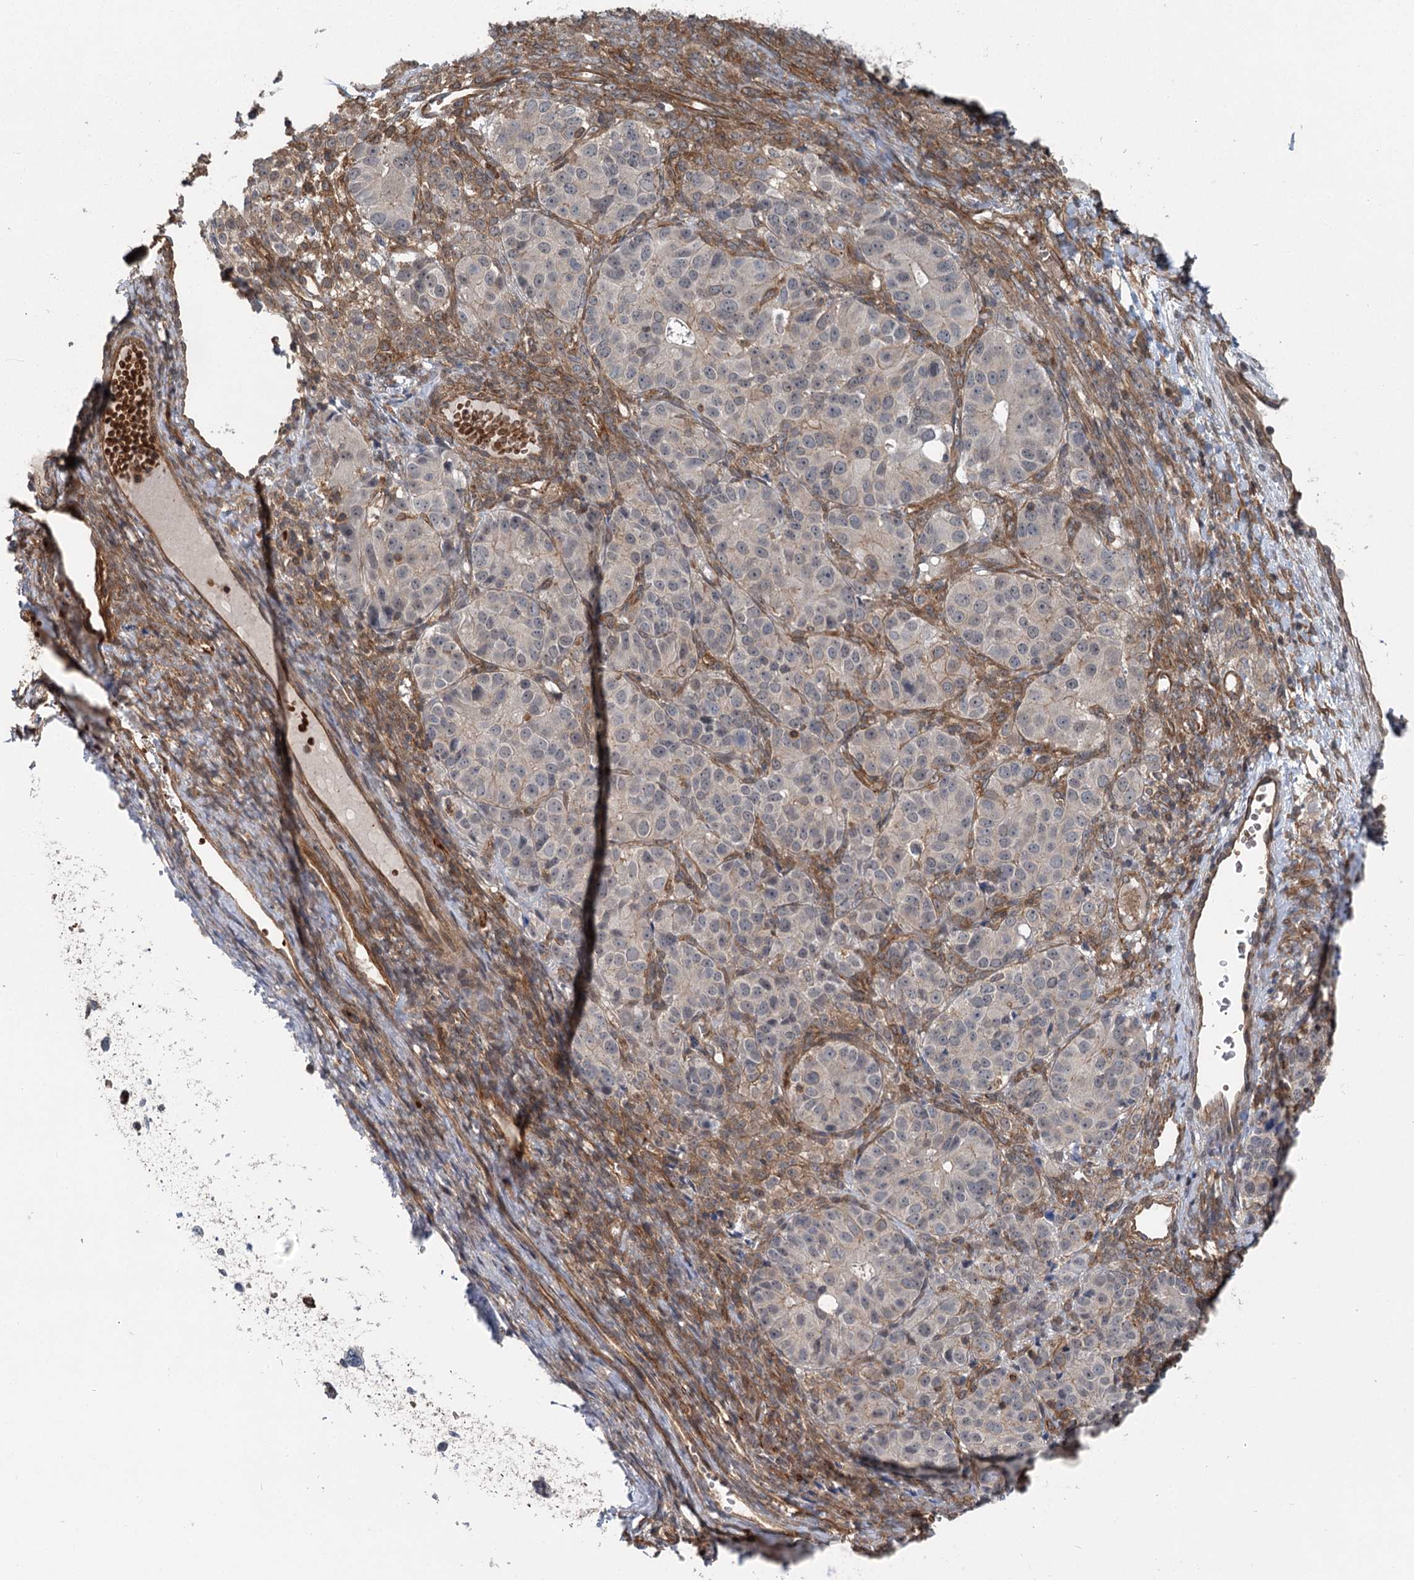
{"staining": {"intensity": "negative", "quantity": "none", "location": "none"}, "tissue": "ovarian cancer", "cell_type": "Tumor cells", "image_type": "cancer", "snomed": [{"axis": "morphology", "description": "Carcinoma, endometroid"}, {"axis": "topography", "description": "Ovary"}], "caption": "Ovarian cancer was stained to show a protein in brown. There is no significant positivity in tumor cells.", "gene": "IQSEC1", "patient": {"sex": "female", "age": 51}}